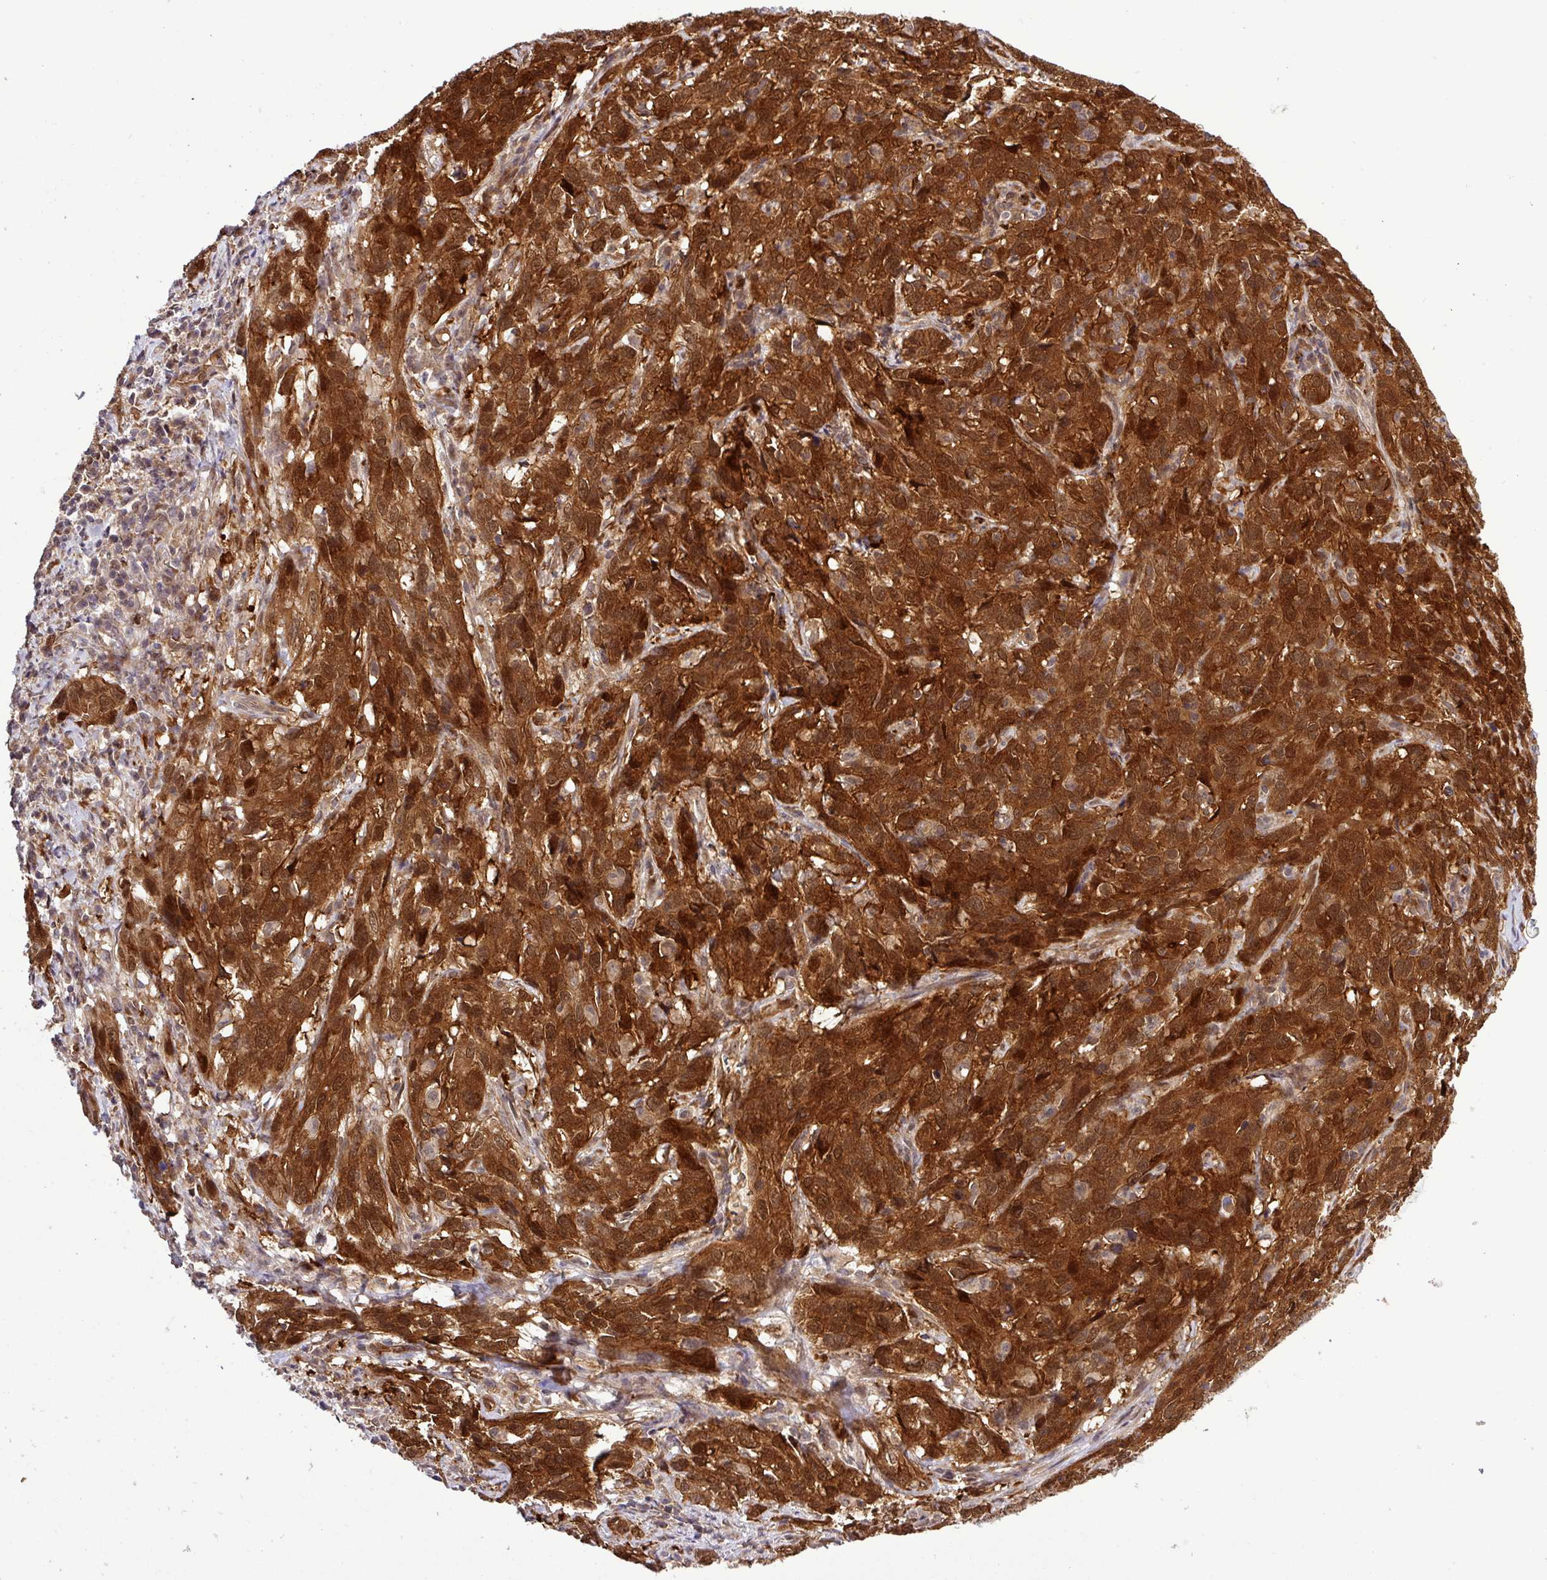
{"staining": {"intensity": "strong", "quantity": ">75%", "location": "cytoplasmic/membranous,nuclear"}, "tissue": "cervical cancer", "cell_type": "Tumor cells", "image_type": "cancer", "snomed": [{"axis": "morphology", "description": "Squamous cell carcinoma, NOS"}, {"axis": "topography", "description": "Cervix"}], "caption": "IHC staining of cervical cancer (squamous cell carcinoma), which demonstrates high levels of strong cytoplasmic/membranous and nuclear positivity in about >75% of tumor cells indicating strong cytoplasmic/membranous and nuclear protein staining. The staining was performed using DAB (3,3'-diaminobenzidine) (brown) for protein detection and nuclei were counterstained in hematoxylin (blue).", "gene": "CARHSP1", "patient": {"sex": "female", "age": 51}}